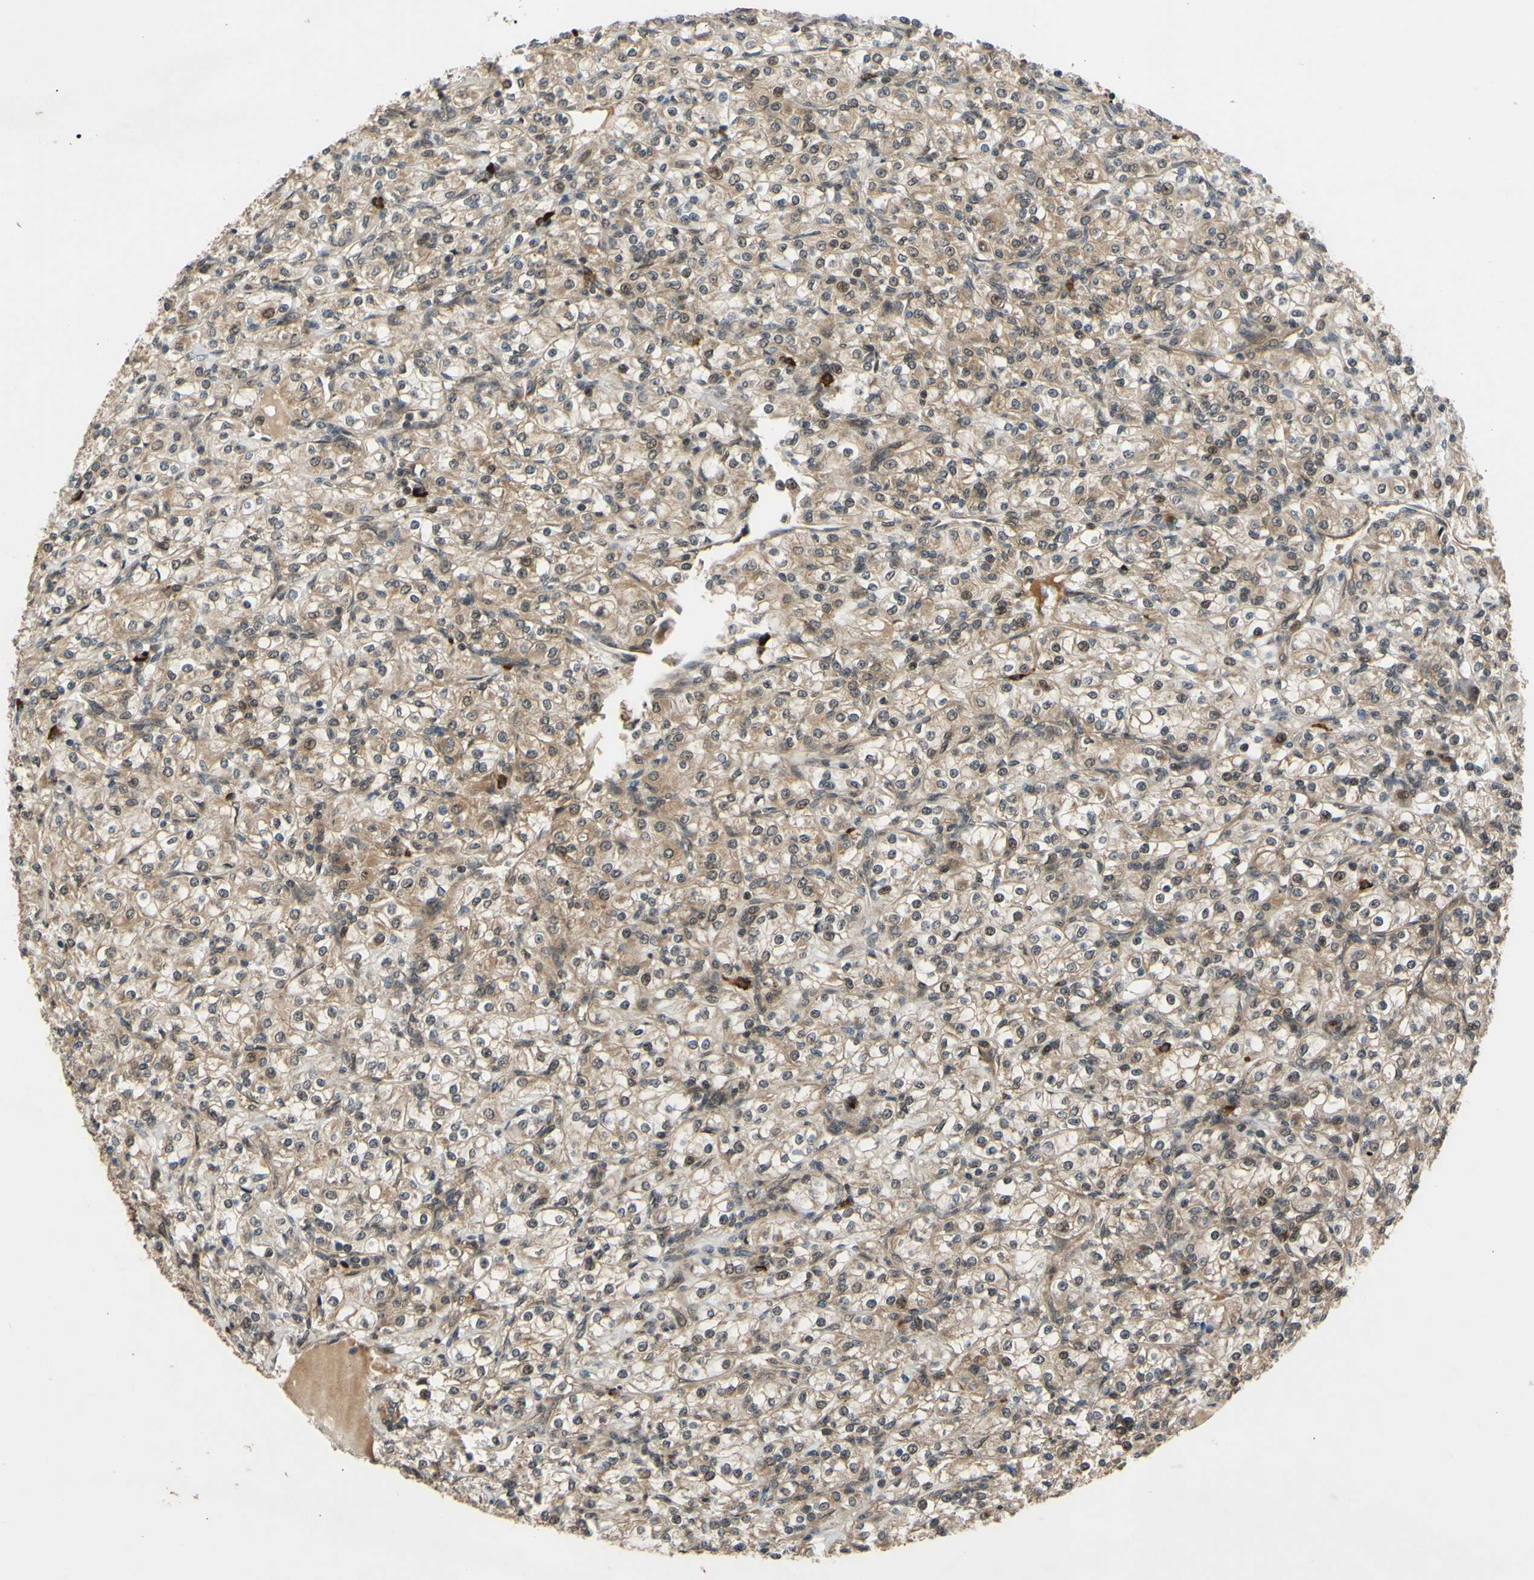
{"staining": {"intensity": "weak", "quantity": ">75%", "location": "cytoplasmic/membranous"}, "tissue": "renal cancer", "cell_type": "Tumor cells", "image_type": "cancer", "snomed": [{"axis": "morphology", "description": "Adenocarcinoma, NOS"}, {"axis": "topography", "description": "Kidney"}], "caption": "Immunohistochemical staining of human renal cancer (adenocarcinoma) exhibits low levels of weak cytoplasmic/membranous protein staining in about >75% of tumor cells. Using DAB (3,3'-diaminobenzidine) (brown) and hematoxylin (blue) stains, captured at high magnification using brightfield microscopy.", "gene": "ABCC8", "patient": {"sex": "male", "age": 77}}